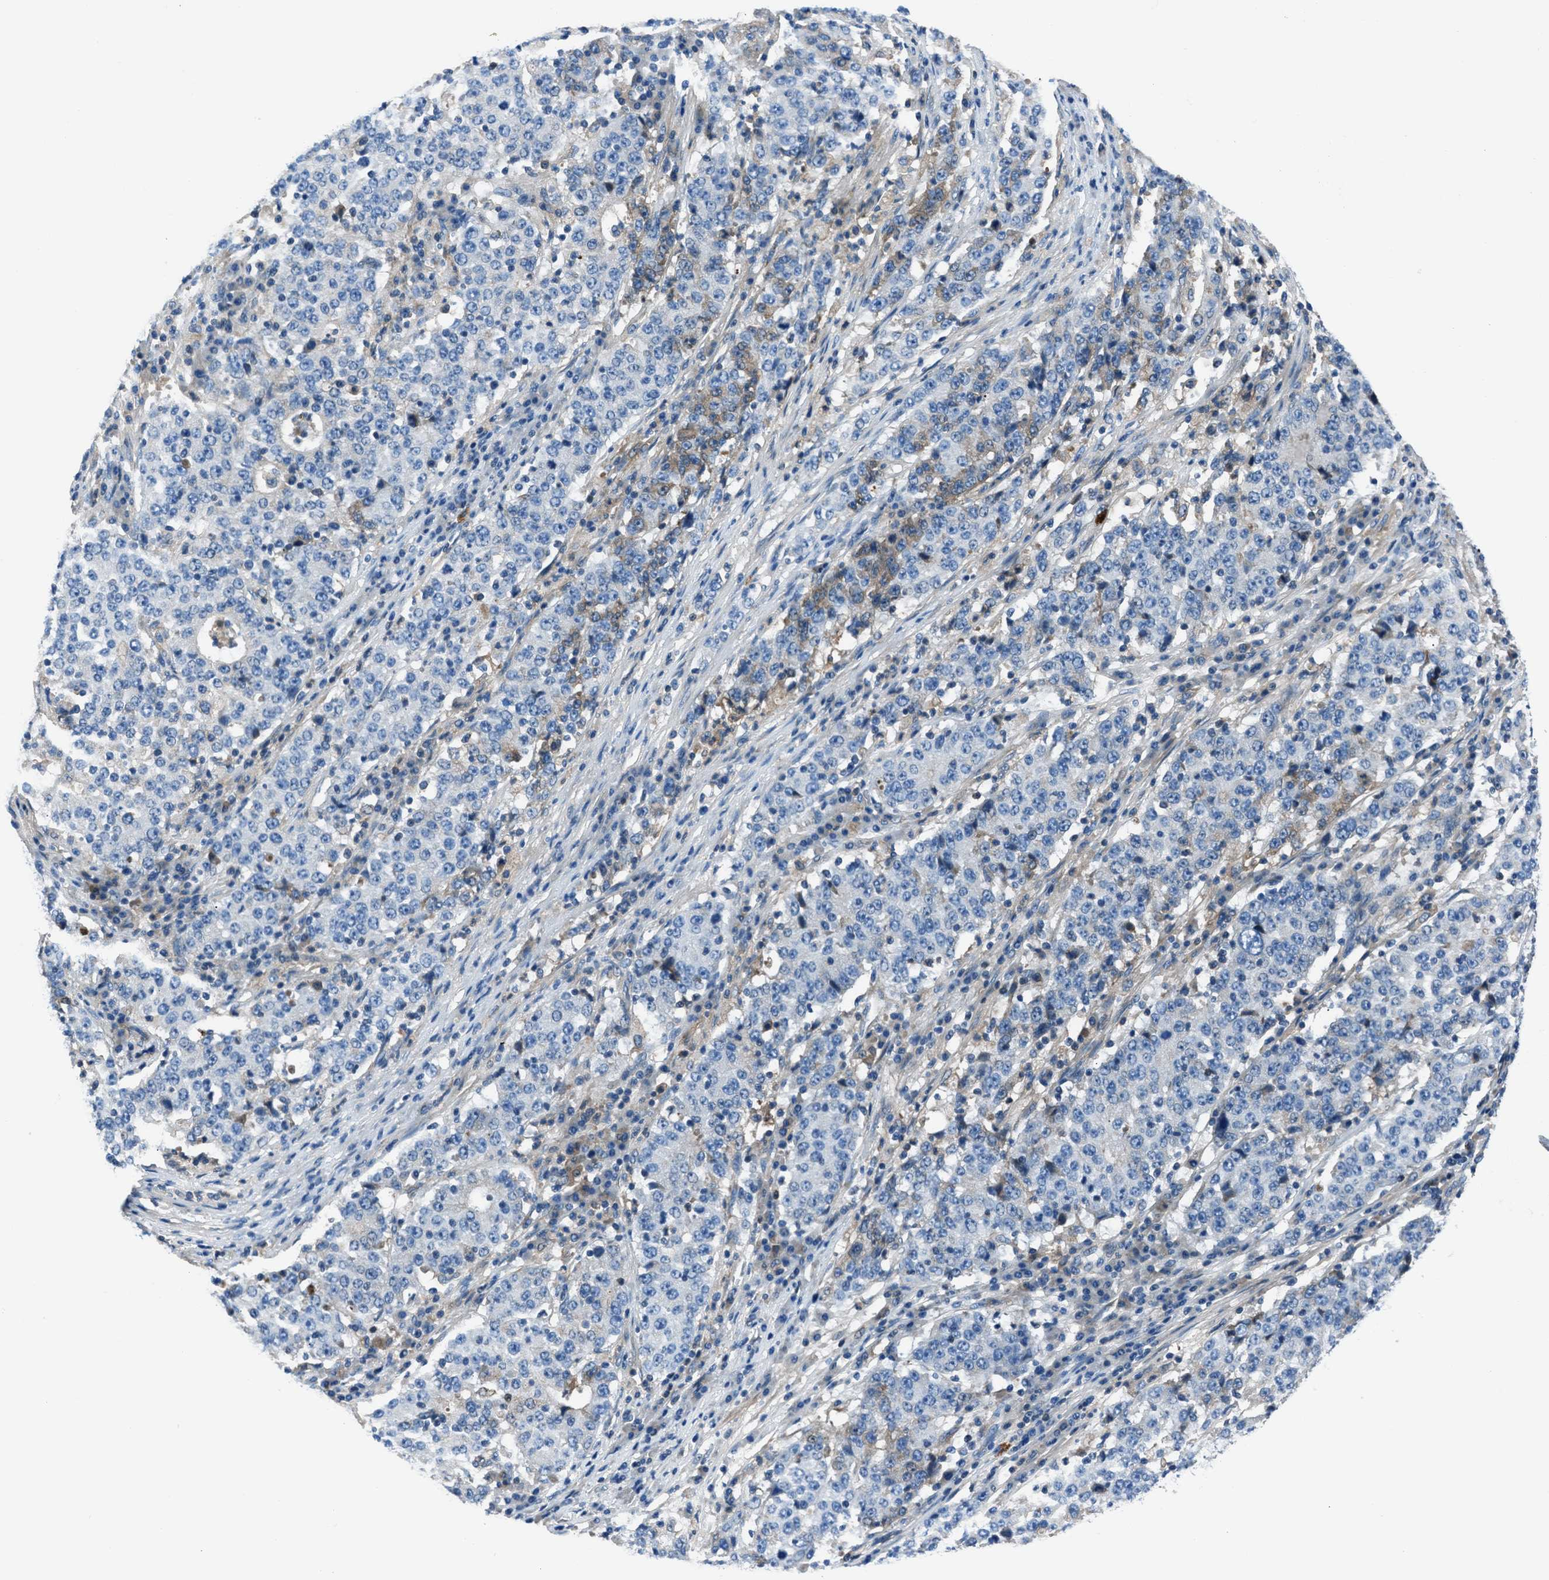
{"staining": {"intensity": "negative", "quantity": "none", "location": "none"}, "tissue": "stomach cancer", "cell_type": "Tumor cells", "image_type": "cancer", "snomed": [{"axis": "morphology", "description": "Adenocarcinoma, NOS"}, {"axis": "topography", "description": "Stomach"}], "caption": "Stomach cancer stained for a protein using immunohistochemistry (IHC) exhibits no staining tumor cells.", "gene": "SLC38A6", "patient": {"sex": "male", "age": 59}}